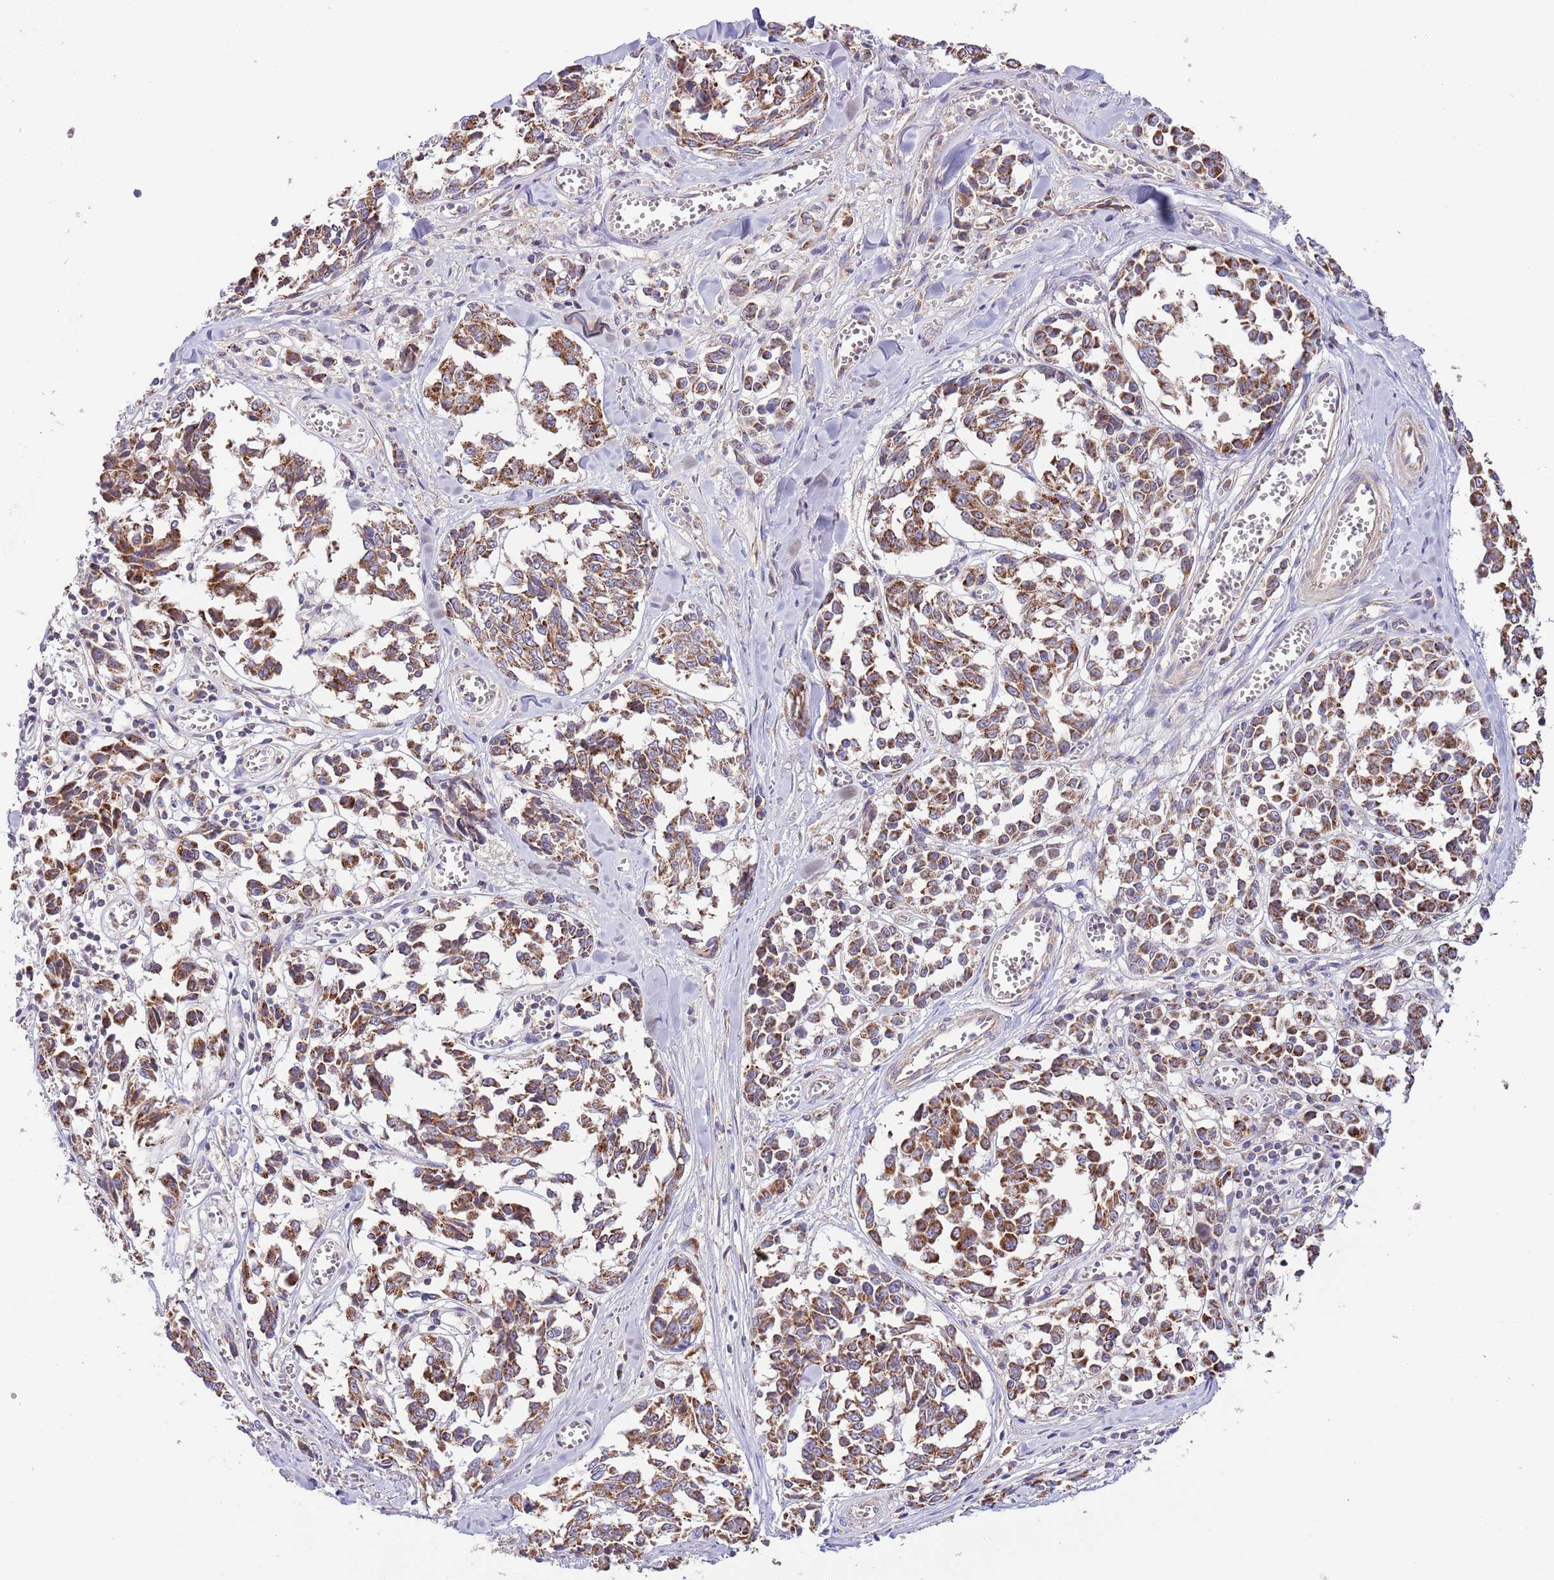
{"staining": {"intensity": "strong", "quantity": ">75%", "location": "cytoplasmic/membranous"}, "tissue": "melanoma", "cell_type": "Tumor cells", "image_type": "cancer", "snomed": [{"axis": "morphology", "description": "Malignant melanoma, NOS"}, {"axis": "topography", "description": "Skin"}], "caption": "Human melanoma stained for a protein (brown) exhibits strong cytoplasmic/membranous positive staining in about >75% of tumor cells.", "gene": "DNAJA3", "patient": {"sex": "female", "age": 64}}